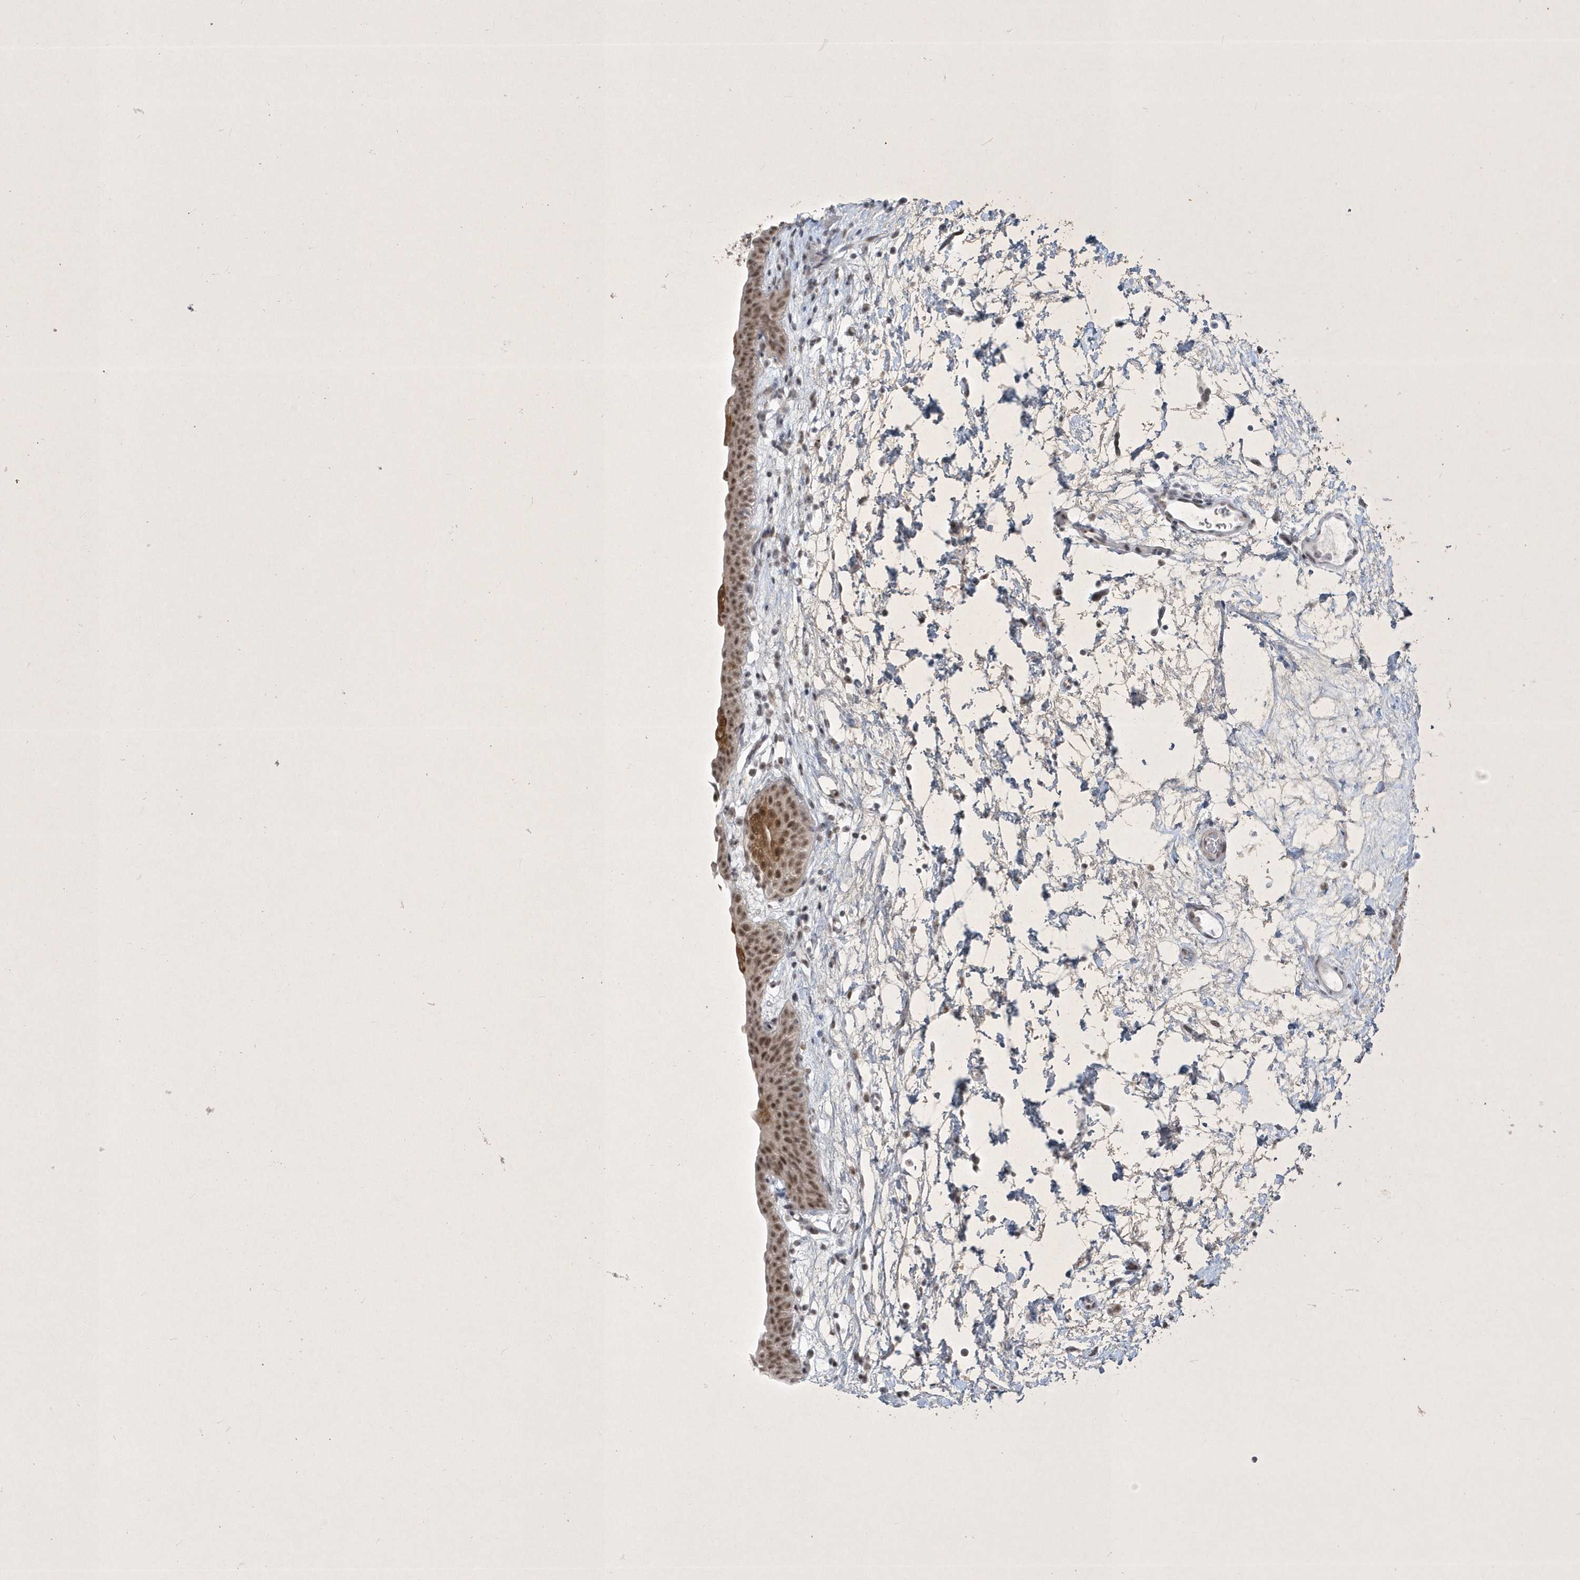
{"staining": {"intensity": "moderate", "quantity": ">75%", "location": "cytoplasmic/membranous,nuclear"}, "tissue": "urinary bladder", "cell_type": "Urothelial cells", "image_type": "normal", "snomed": [{"axis": "morphology", "description": "Normal tissue, NOS"}, {"axis": "topography", "description": "Urinary bladder"}], "caption": "Moderate cytoplasmic/membranous,nuclear expression is appreciated in approximately >75% of urothelial cells in benign urinary bladder.", "gene": "ZBTB9", "patient": {"sex": "male", "age": 83}}